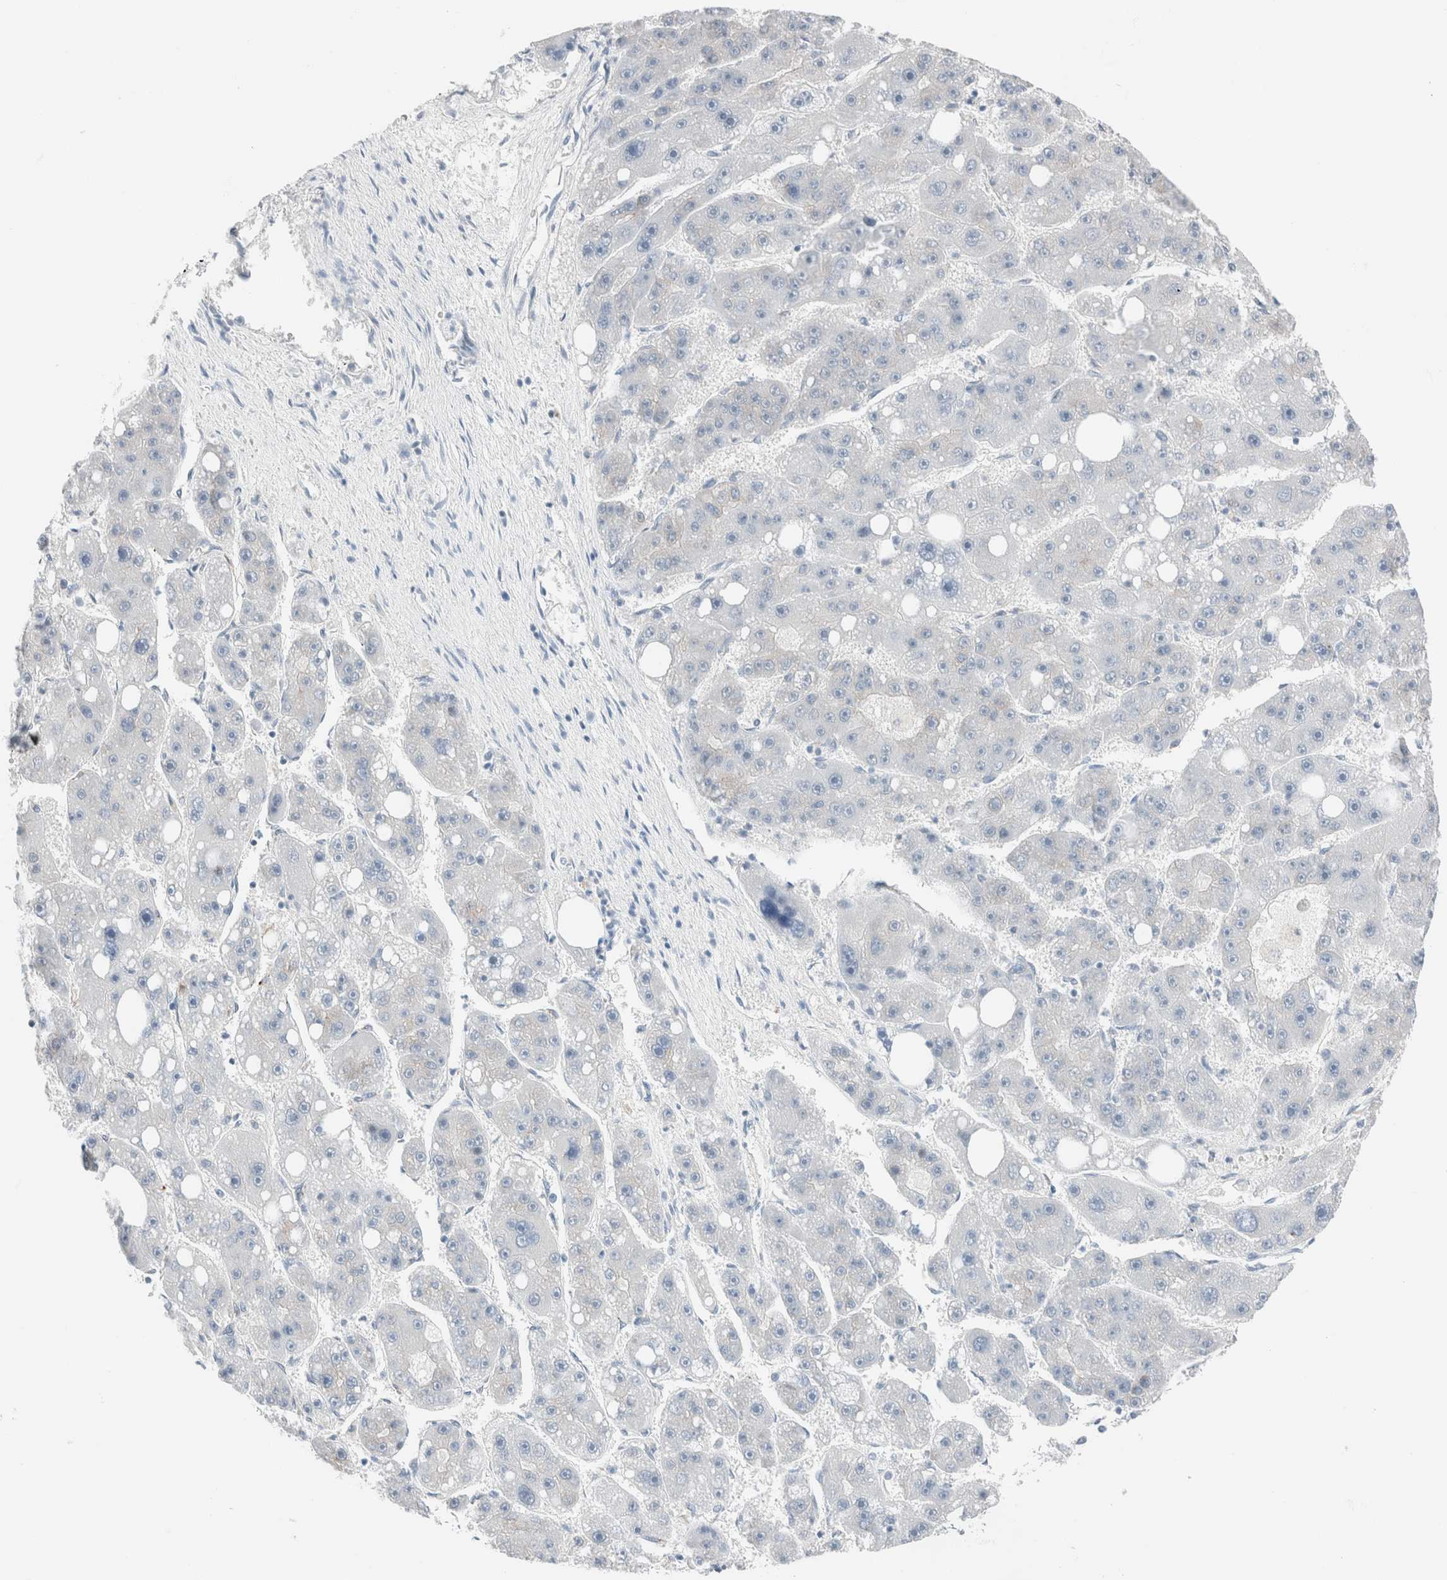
{"staining": {"intensity": "negative", "quantity": "none", "location": "none"}, "tissue": "liver cancer", "cell_type": "Tumor cells", "image_type": "cancer", "snomed": [{"axis": "morphology", "description": "Carcinoma, Hepatocellular, NOS"}, {"axis": "topography", "description": "Liver"}], "caption": "The micrograph displays no significant positivity in tumor cells of hepatocellular carcinoma (liver). (DAB (3,3'-diaminobenzidine) immunohistochemistry, high magnification).", "gene": "CASC3", "patient": {"sex": "female", "age": 61}}